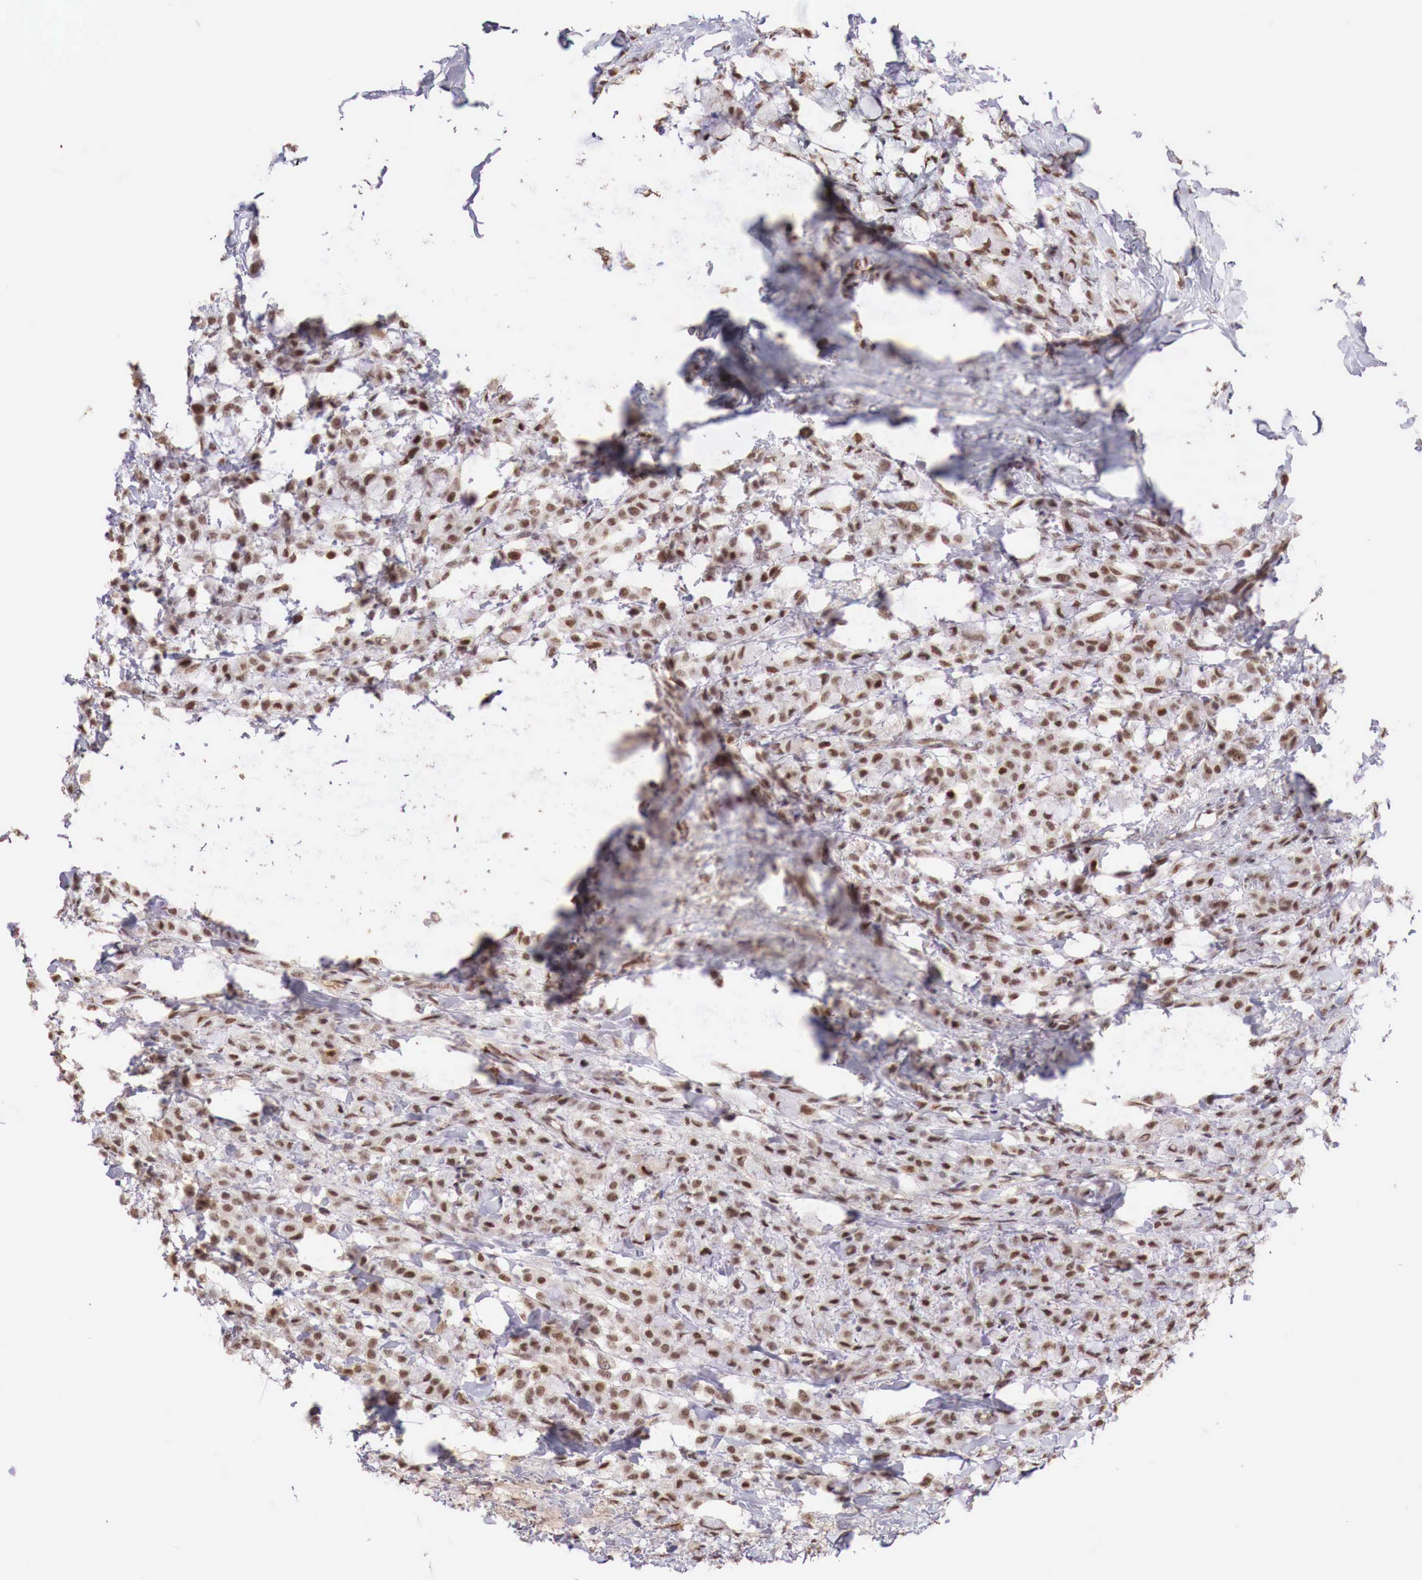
{"staining": {"intensity": "strong", "quantity": ">75%", "location": "nuclear"}, "tissue": "breast cancer", "cell_type": "Tumor cells", "image_type": "cancer", "snomed": [{"axis": "morphology", "description": "Lobular carcinoma"}, {"axis": "topography", "description": "Breast"}], "caption": "Breast cancer (lobular carcinoma) tissue displays strong nuclear expression in approximately >75% of tumor cells", "gene": "FOXP2", "patient": {"sex": "female", "age": 85}}